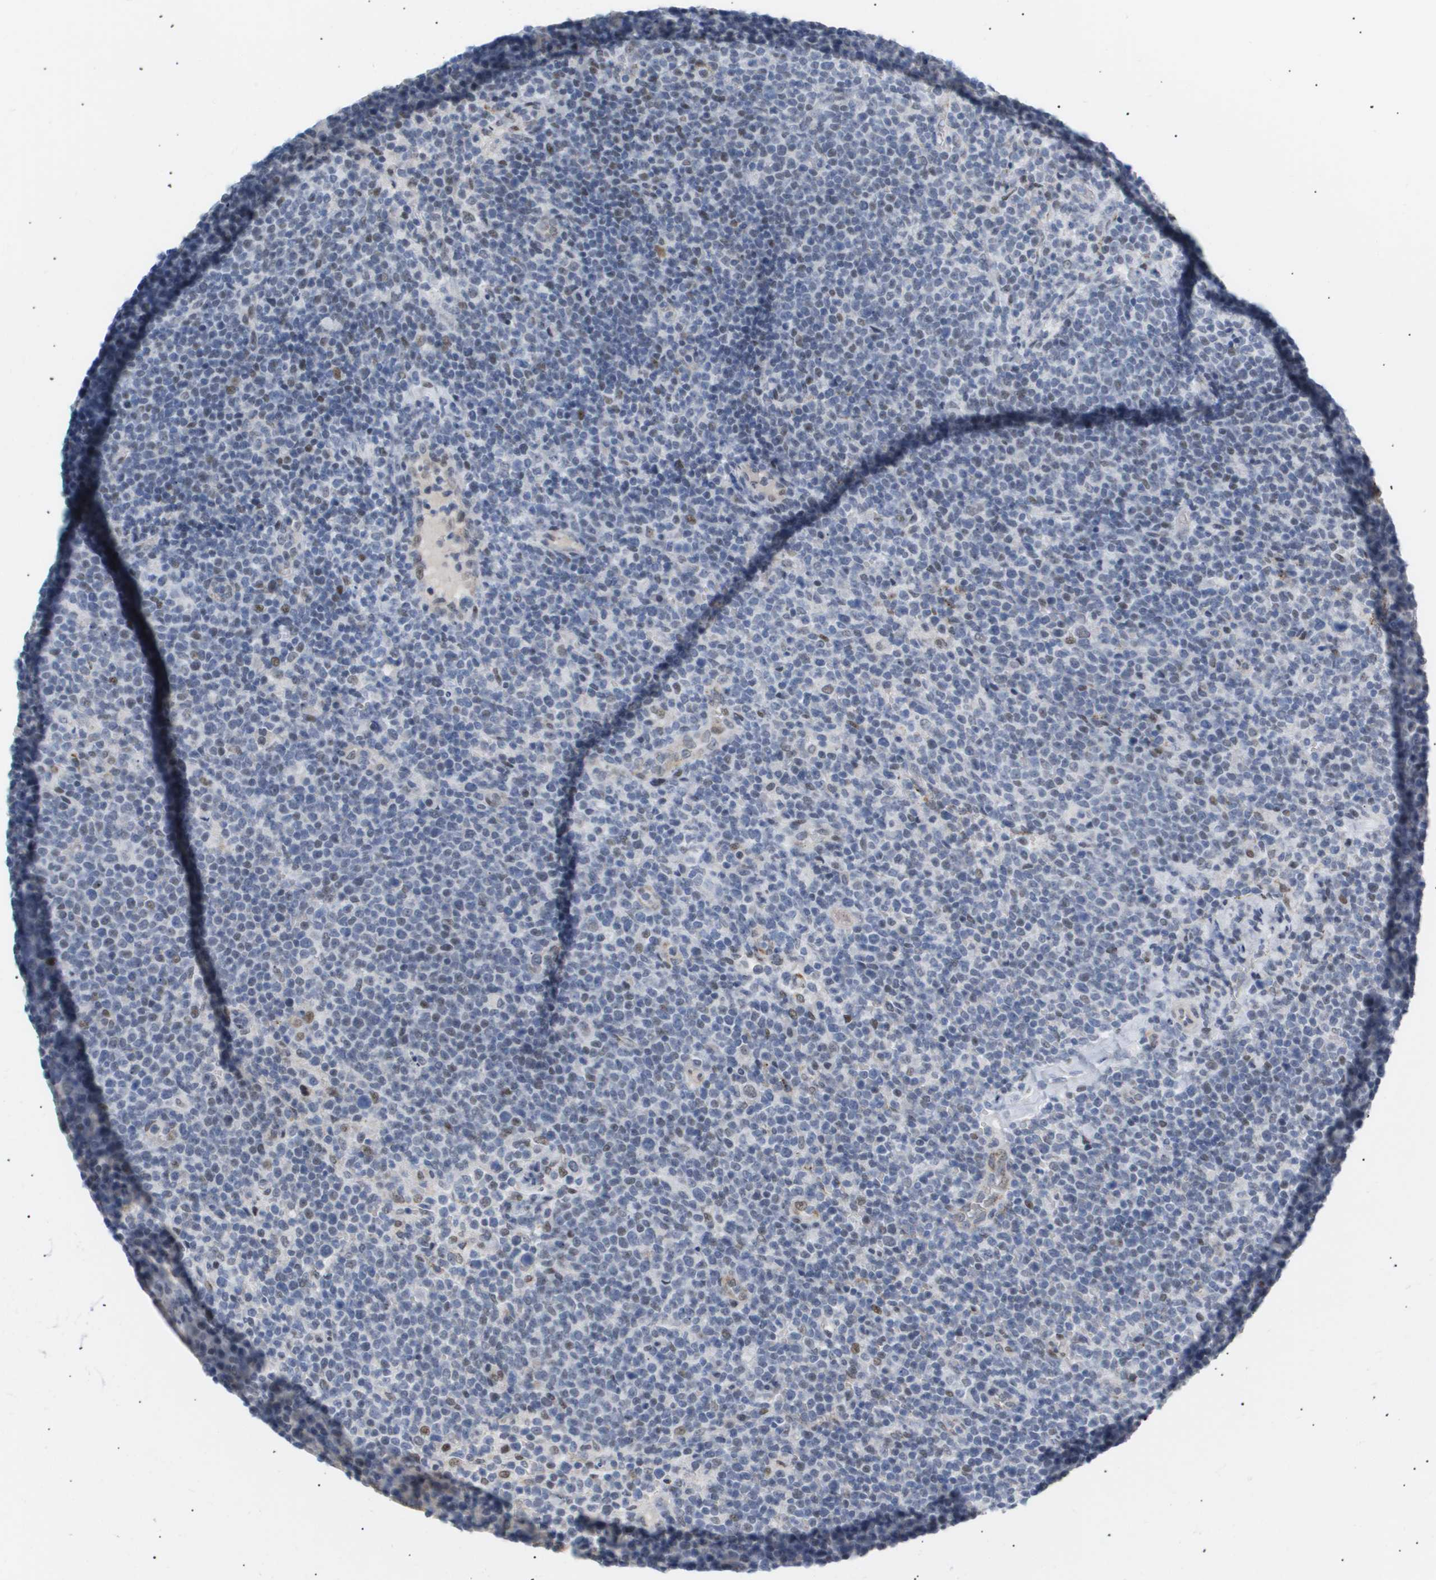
{"staining": {"intensity": "weak", "quantity": "<25%", "location": "nuclear"}, "tissue": "lymphoma", "cell_type": "Tumor cells", "image_type": "cancer", "snomed": [{"axis": "morphology", "description": "Malignant lymphoma, non-Hodgkin's type, High grade"}, {"axis": "topography", "description": "Lymph node"}], "caption": "The photomicrograph shows no significant expression in tumor cells of malignant lymphoma, non-Hodgkin's type (high-grade). (DAB (3,3'-diaminobenzidine) immunohistochemistry with hematoxylin counter stain).", "gene": "PPARD", "patient": {"sex": "male", "age": 61}}